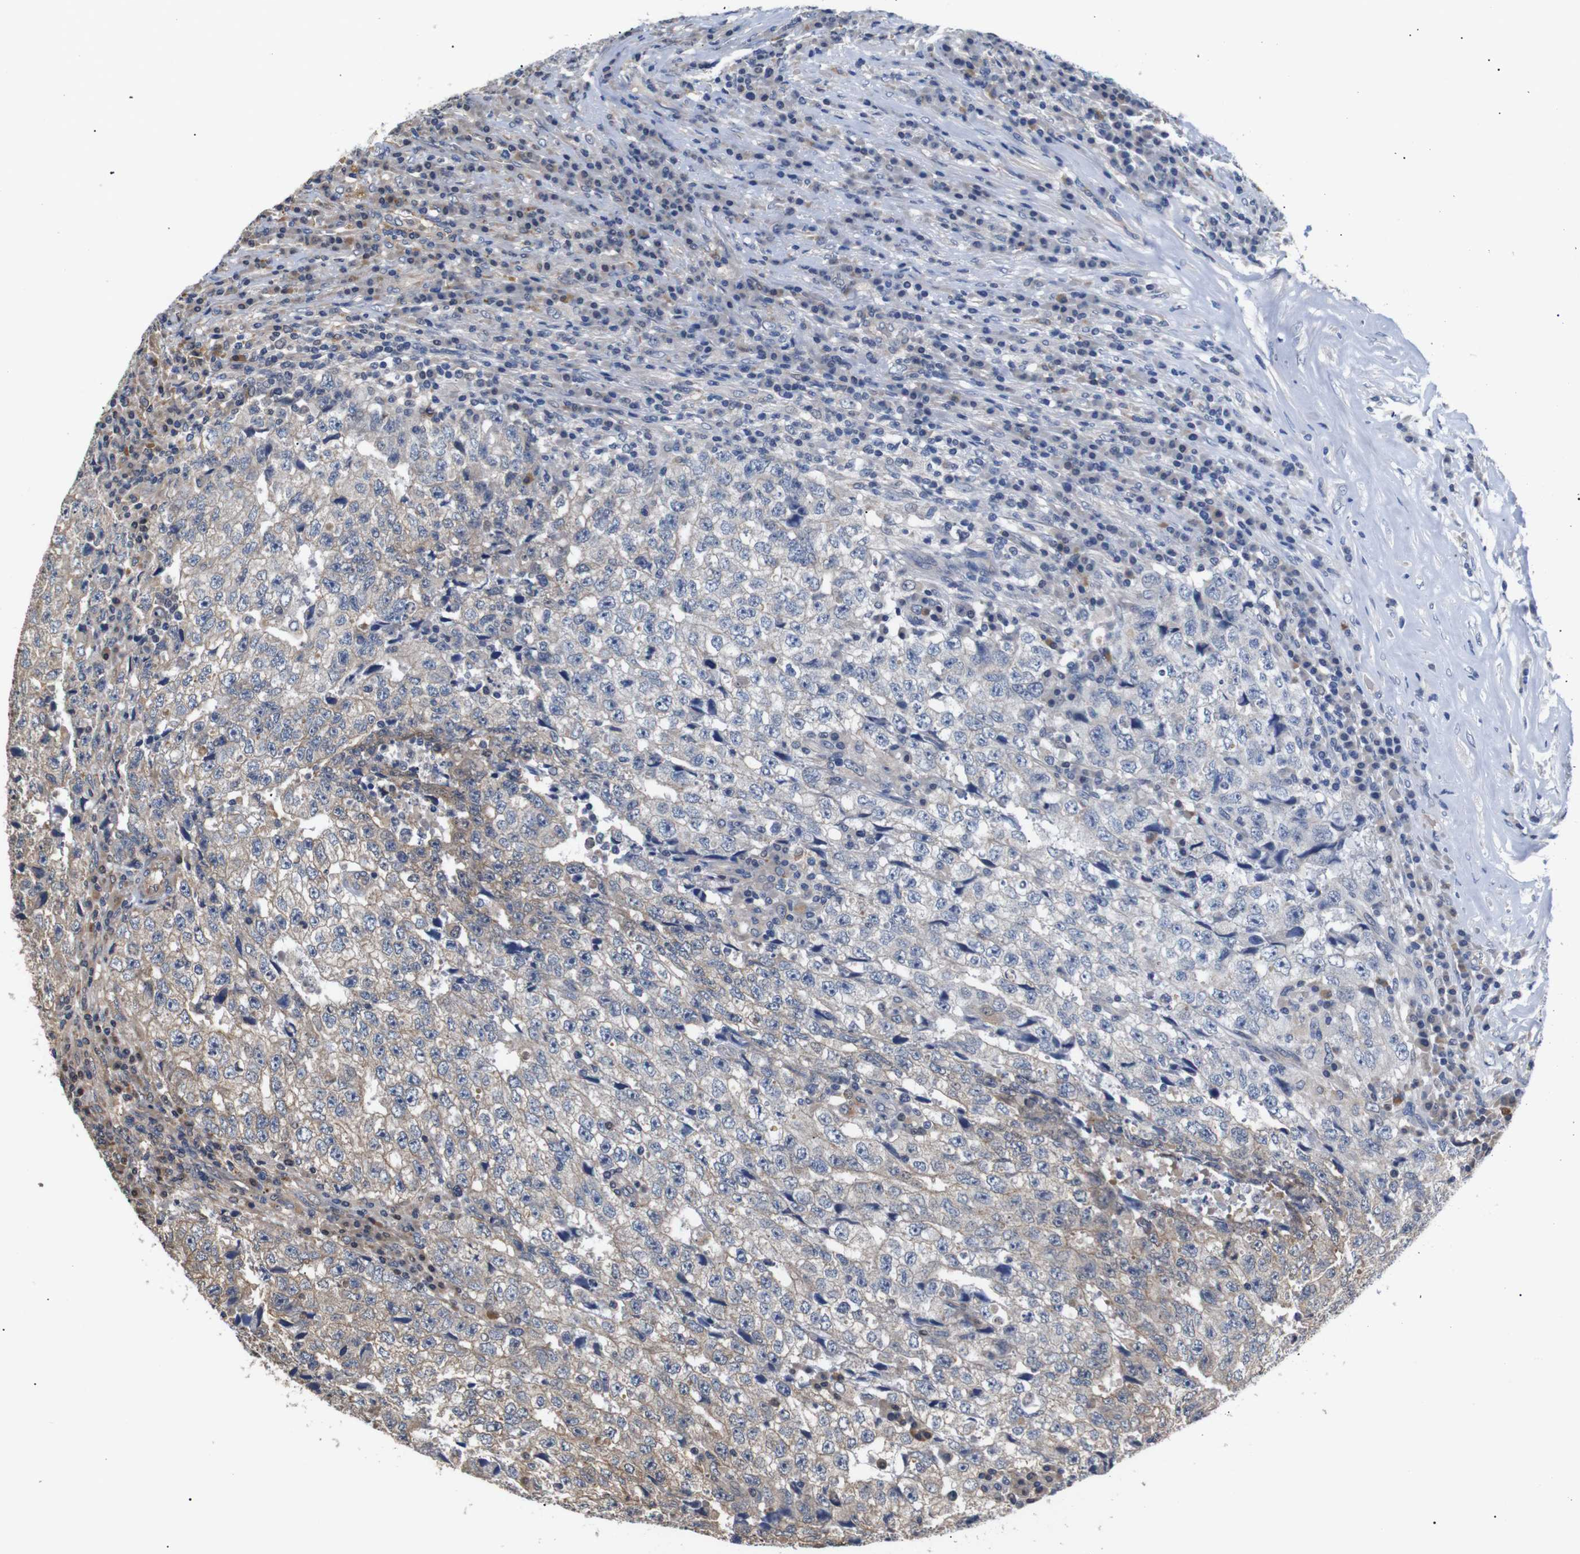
{"staining": {"intensity": "weak", "quantity": "25%-75%", "location": "cytoplasmic/membranous"}, "tissue": "testis cancer", "cell_type": "Tumor cells", "image_type": "cancer", "snomed": [{"axis": "morphology", "description": "Necrosis, NOS"}, {"axis": "morphology", "description": "Carcinoma, Embryonal, NOS"}, {"axis": "topography", "description": "Testis"}], "caption": "Approximately 25%-75% of tumor cells in testis embryonal carcinoma show weak cytoplasmic/membranous protein expression as visualized by brown immunohistochemical staining.", "gene": "DDR1", "patient": {"sex": "male", "age": 19}}